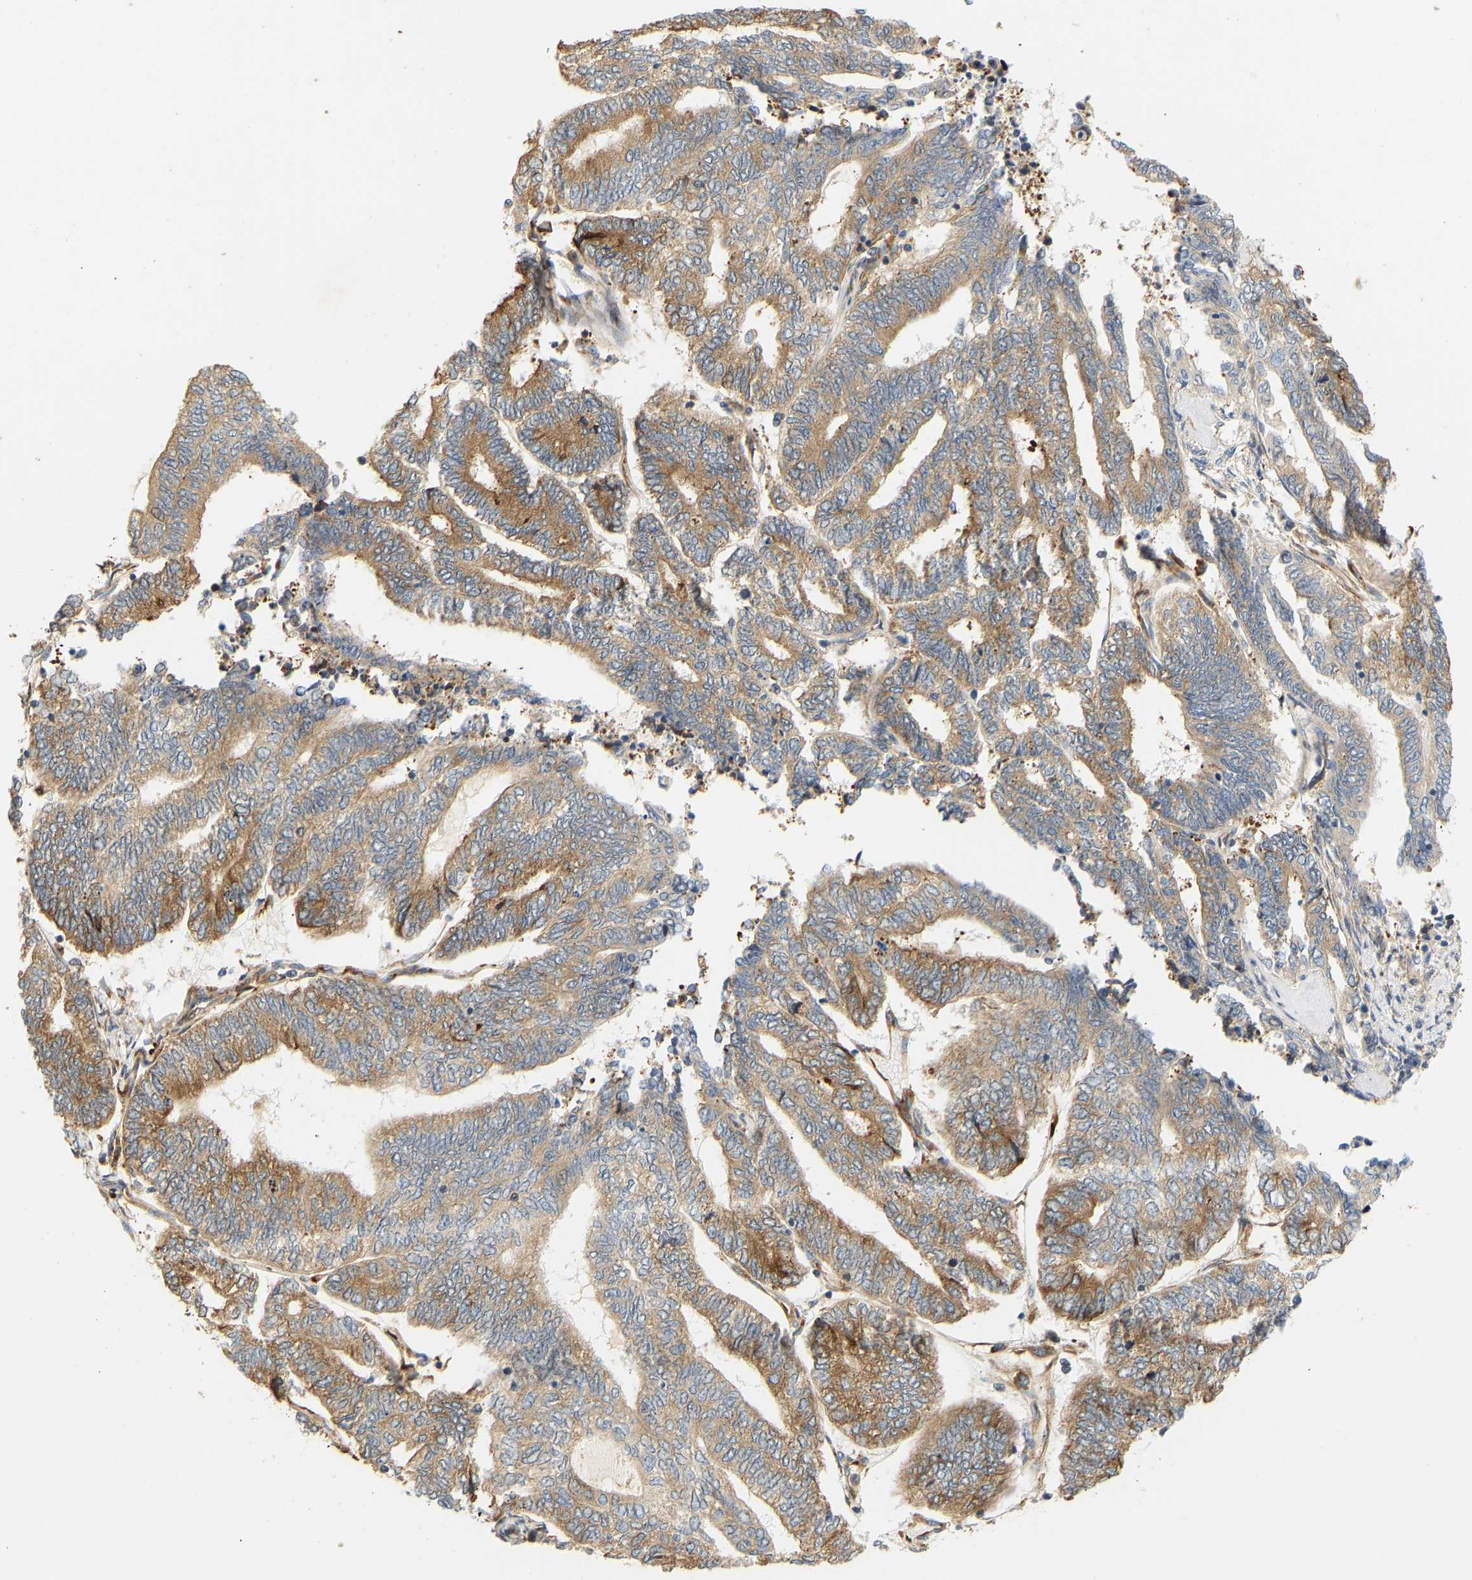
{"staining": {"intensity": "moderate", "quantity": ">75%", "location": "cytoplasmic/membranous"}, "tissue": "endometrial cancer", "cell_type": "Tumor cells", "image_type": "cancer", "snomed": [{"axis": "morphology", "description": "Adenocarcinoma, NOS"}, {"axis": "topography", "description": "Uterus"}, {"axis": "topography", "description": "Endometrium"}], "caption": "Brown immunohistochemical staining in adenocarcinoma (endometrial) shows moderate cytoplasmic/membranous expression in about >75% of tumor cells.", "gene": "RPS14", "patient": {"sex": "female", "age": 70}}